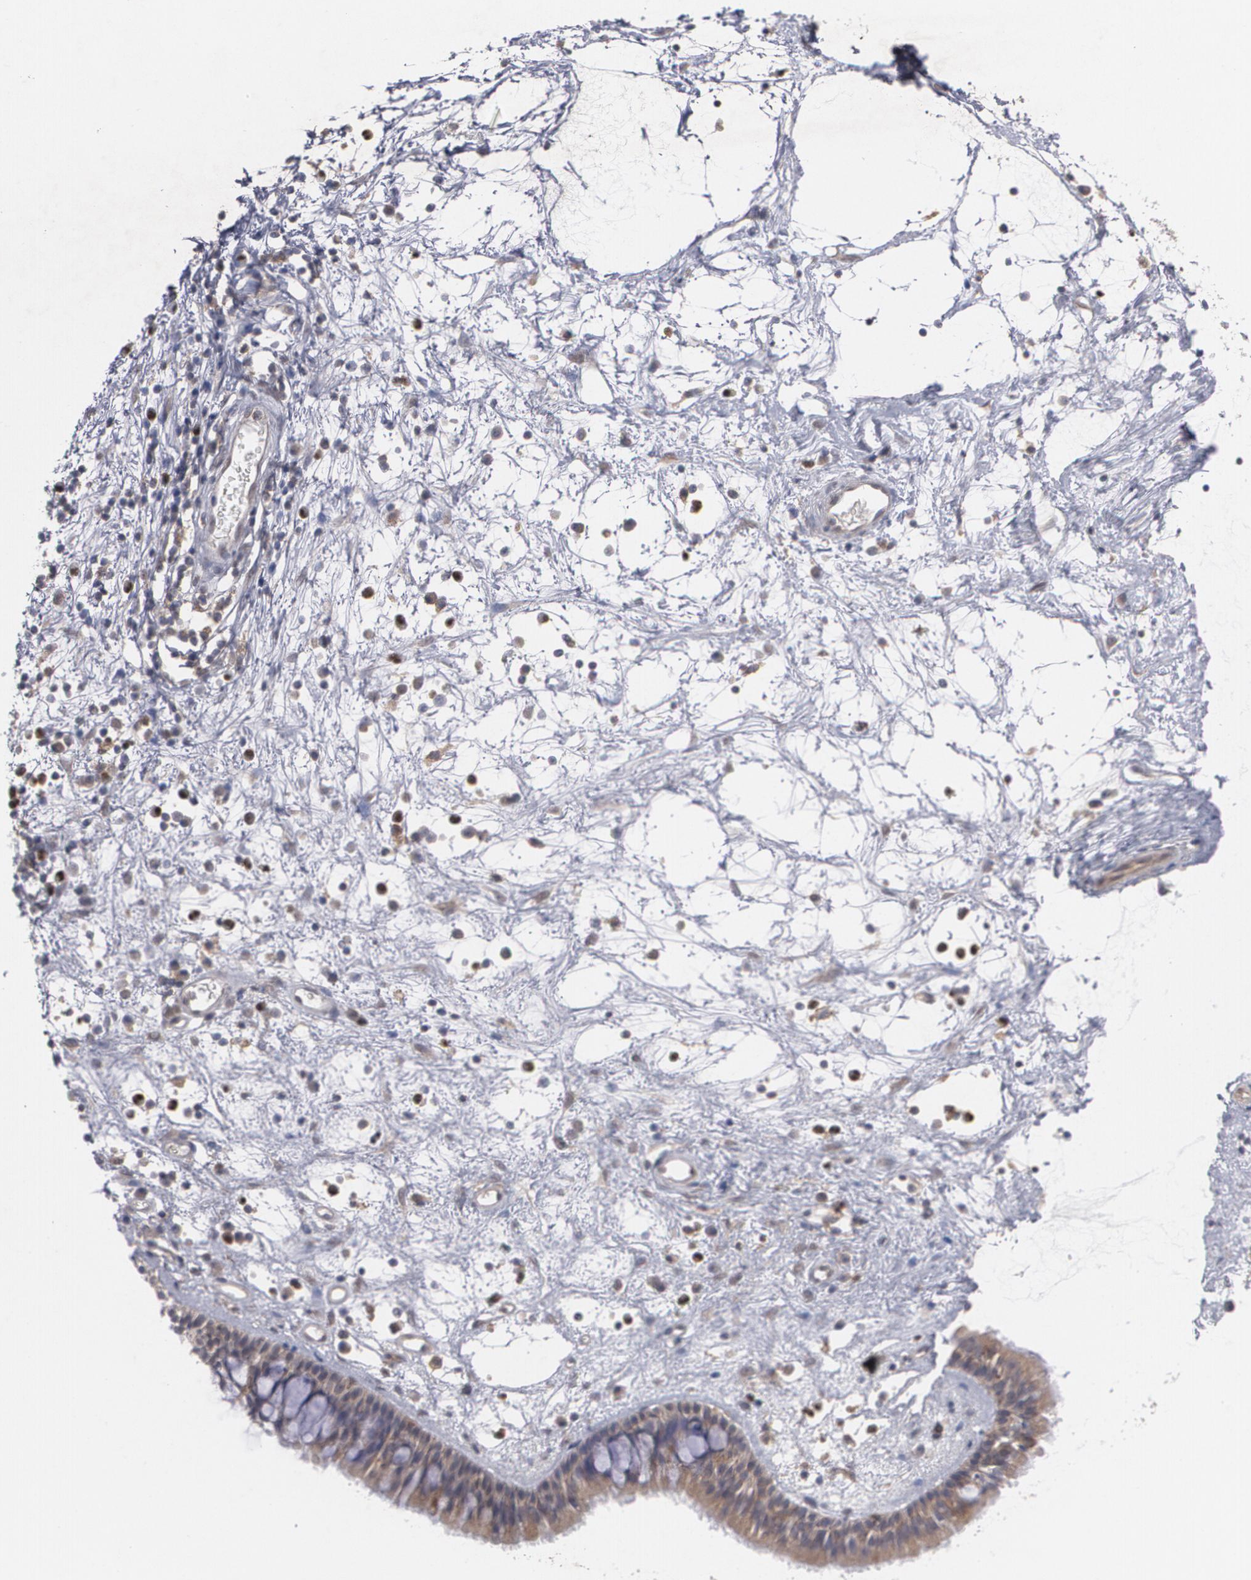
{"staining": {"intensity": "strong", "quantity": ">75%", "location": "cytoplasmic/membranous"}, "tissue": "nasopharynx", "cell_type": "Respiratory epithelial cells", "image_type": "normal", "snomed": [{"axis": "morphology", "description": "Normal tissue, NOS"}, {"axis": "morphology", "description": "Inflammation, NOS"}, {"axis": "topography", "description": "Nasopharynx"}], "caption": "DAB (3,3'-diaminobenzidine) immunohistochemical staining of unremarkable nasopharynx exhibits strong cytoplasmic/membranous protein positivity in approximately >75% of respiratory epithelial cells. (DAB IHC with brightfield microscopy, high magnification).", "gene": "HTT", "patient": {"sex": "male", "age": 48}}